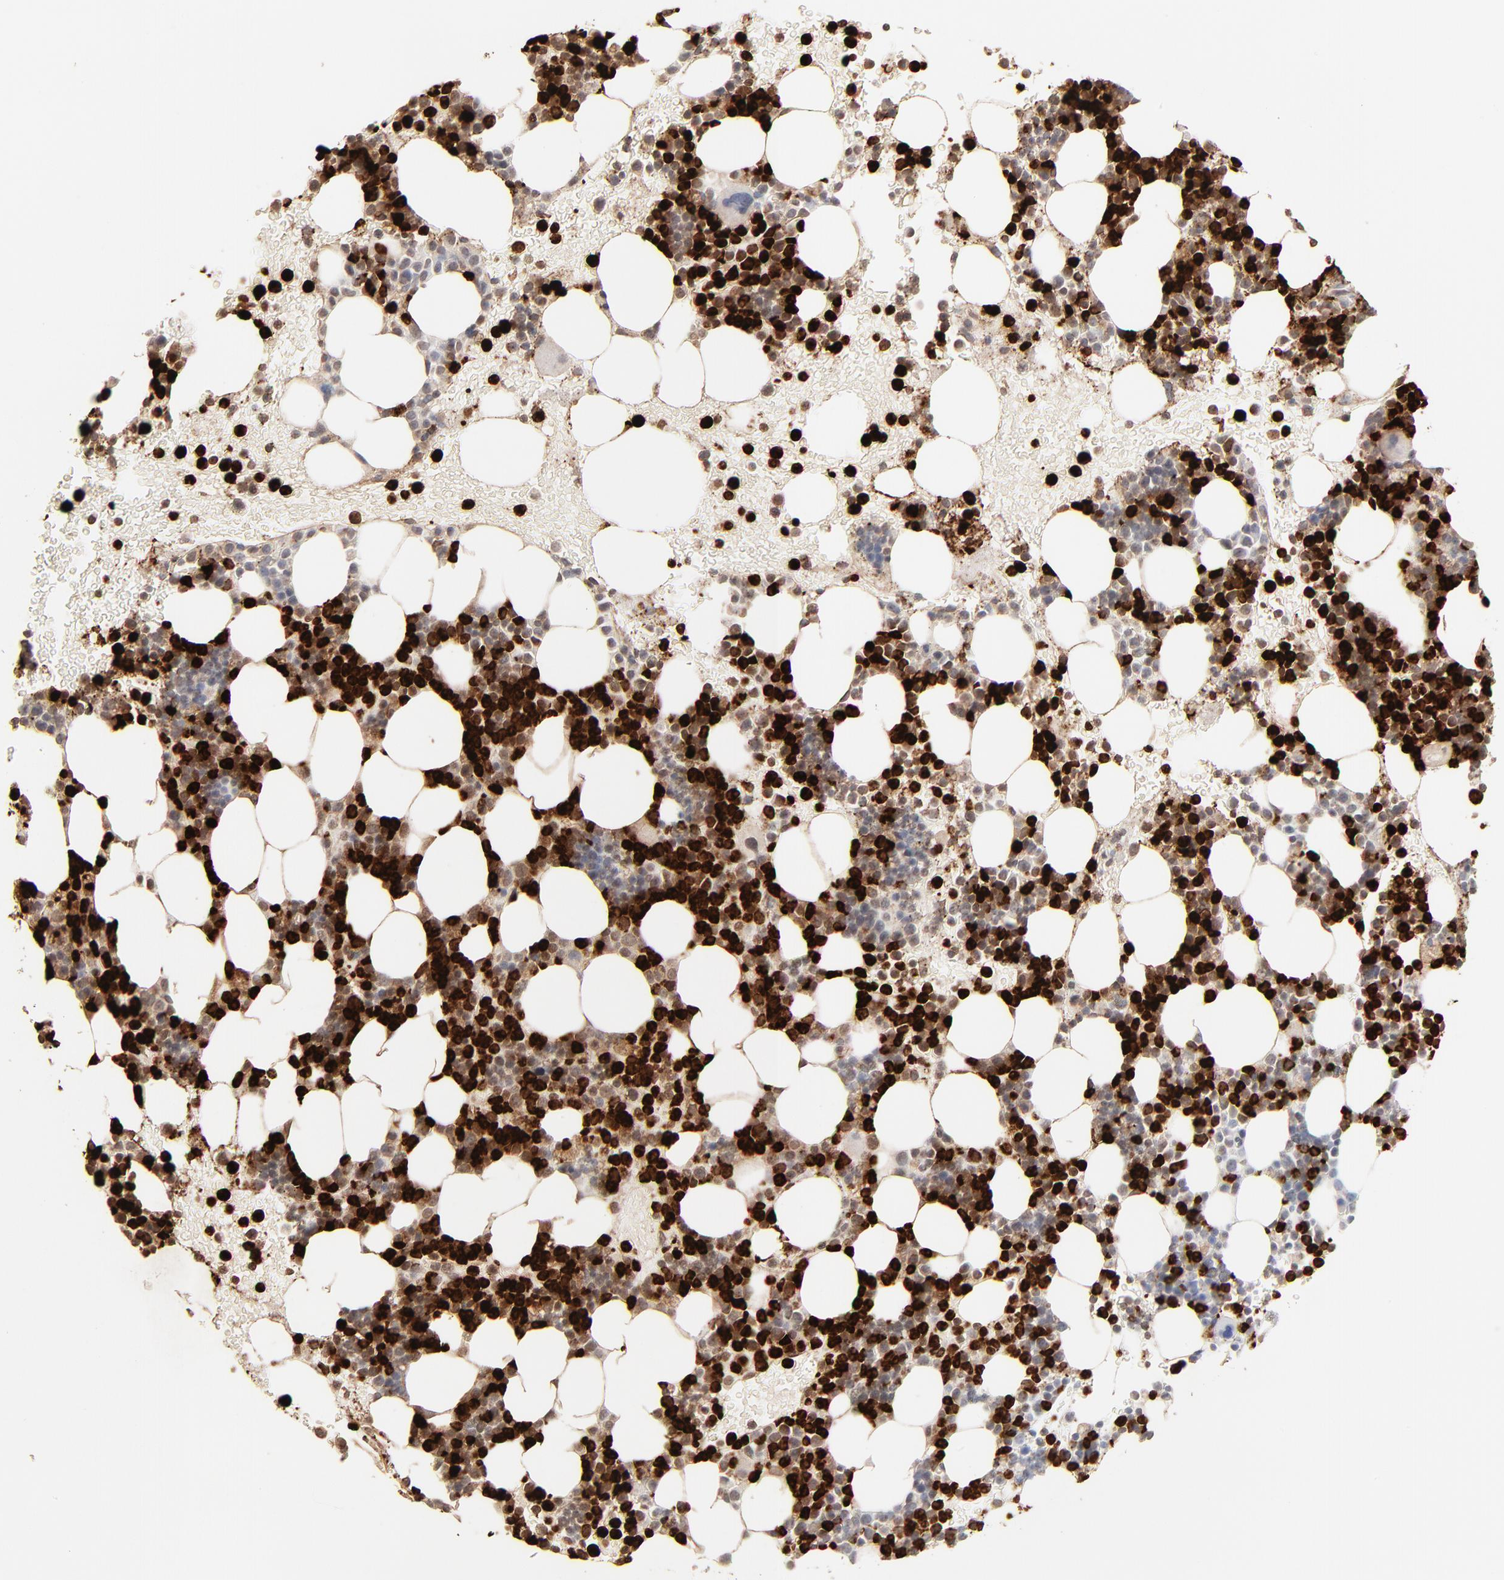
{"staining": {"intensity": "strong", "quantity": "25%-75%", "location": "cytoplasmic/membranous"}, "tissue": "bone marrow", "cell_type": "Hematopoietic cells", "image_type": "normal", "snomed": [{"axis": "morphology", "description": "Normal tissue, NOS"}, {"axis": "topography", "description": "Bone marrow"}], "caption": "An IHC photomicrograph of normal tissue is shown. Protein staining in brown shows strong cytoplasmic/membranous positivity in bone marrow within hematopoietic cells.", "gene": "LCN2", "patient": {"sex": "male", "age": 17}}